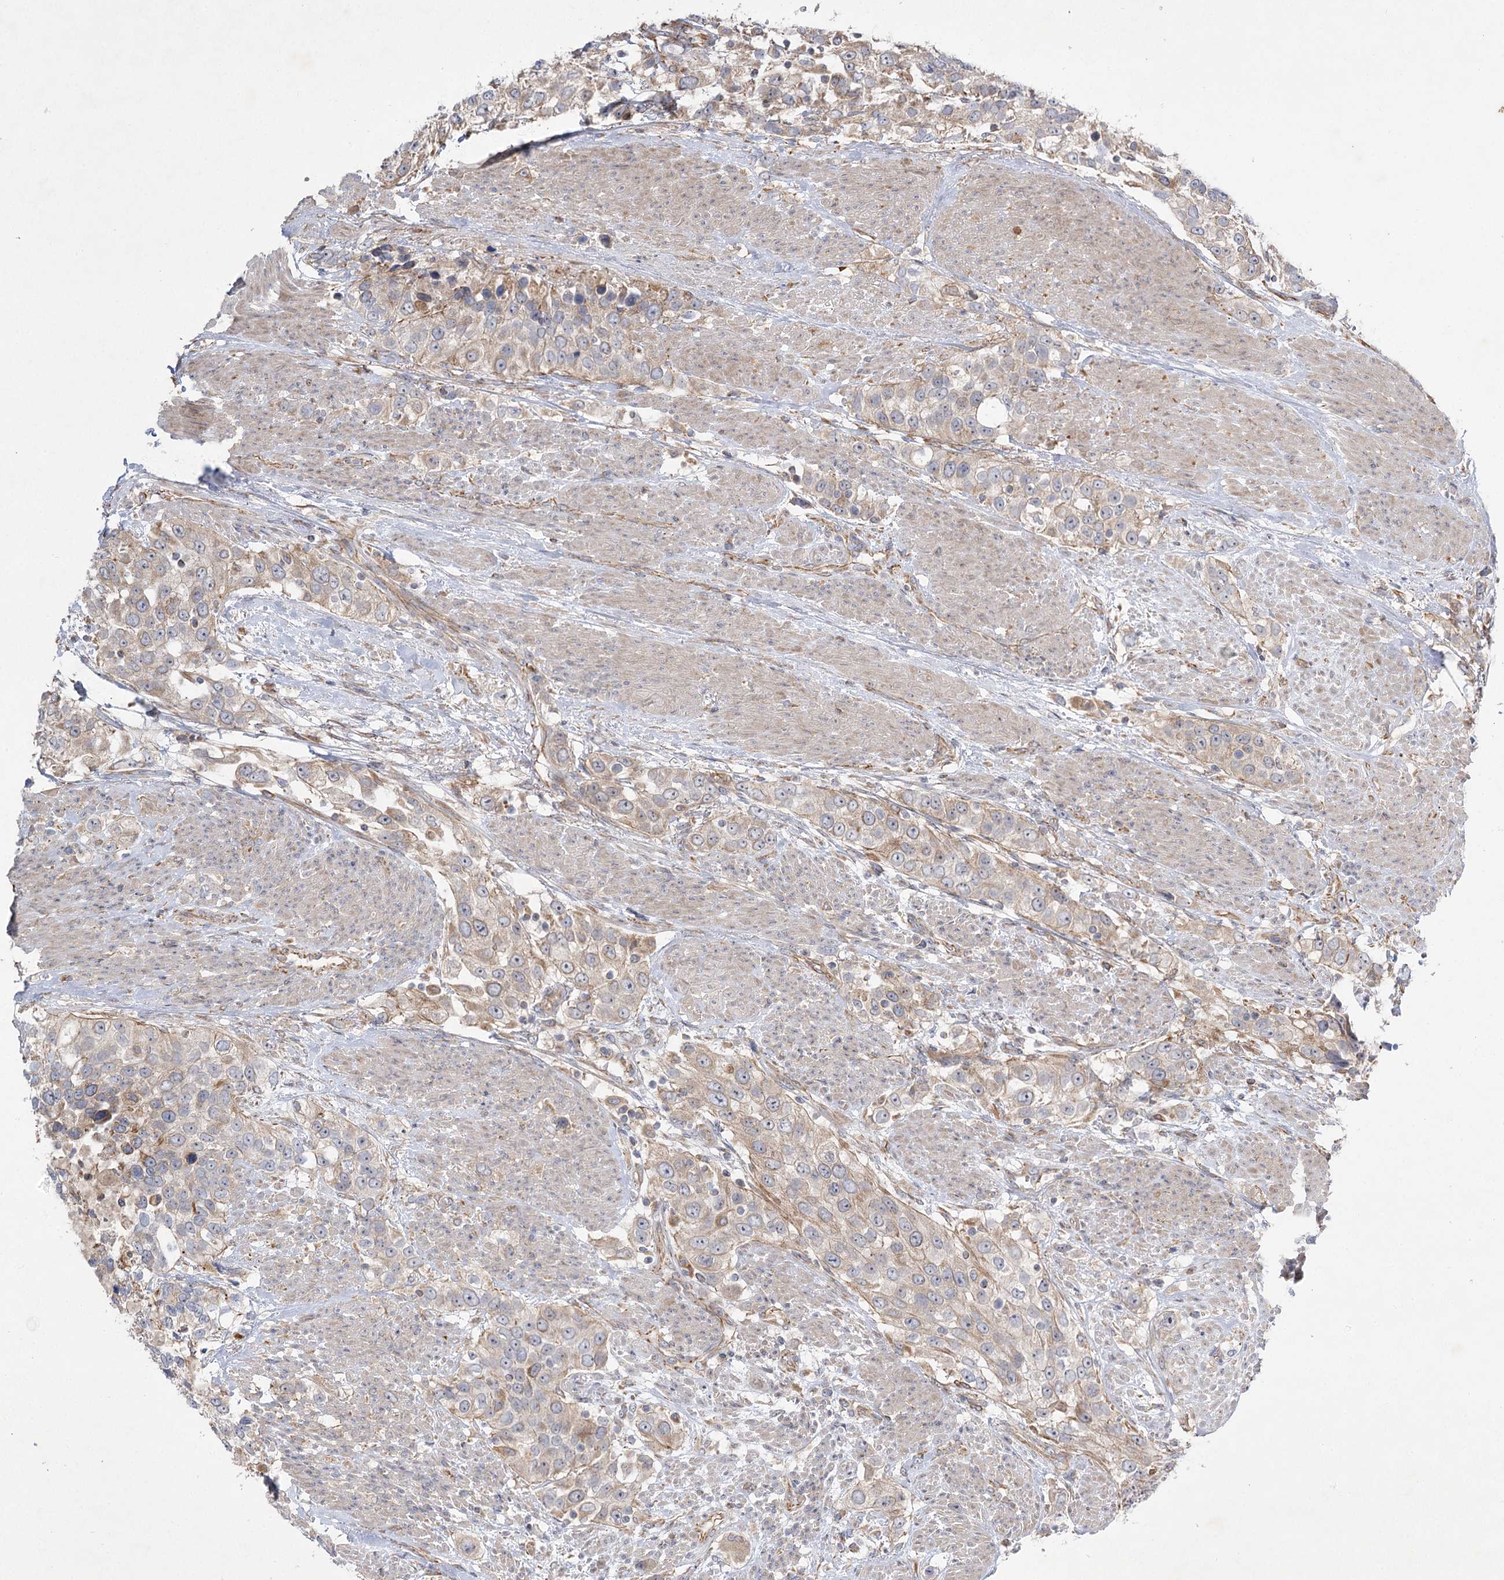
{"staining": {"intensity": "weak", "quantity": "25%-75%", "location": "cytoplasmic/membranous"}, "tissue": "urothelial cancer", "cell_type": "Tumor cells", "image_type": "cancer", "snomed": [{"axis": "morphology", "description": "Urothelial carcinoma, High grade"}, {"axis": "topography", "description": "Urinary bladder"}], "caption": "Brown immunohistochemical staining in urothelial carcinoma (high-grade) displays weak cytoplasmic/membranous positivity in approximately 25%-75% of tumor cells.", "gene": "KIAA0825", "patient": {"sex": "female", "age": 80}}